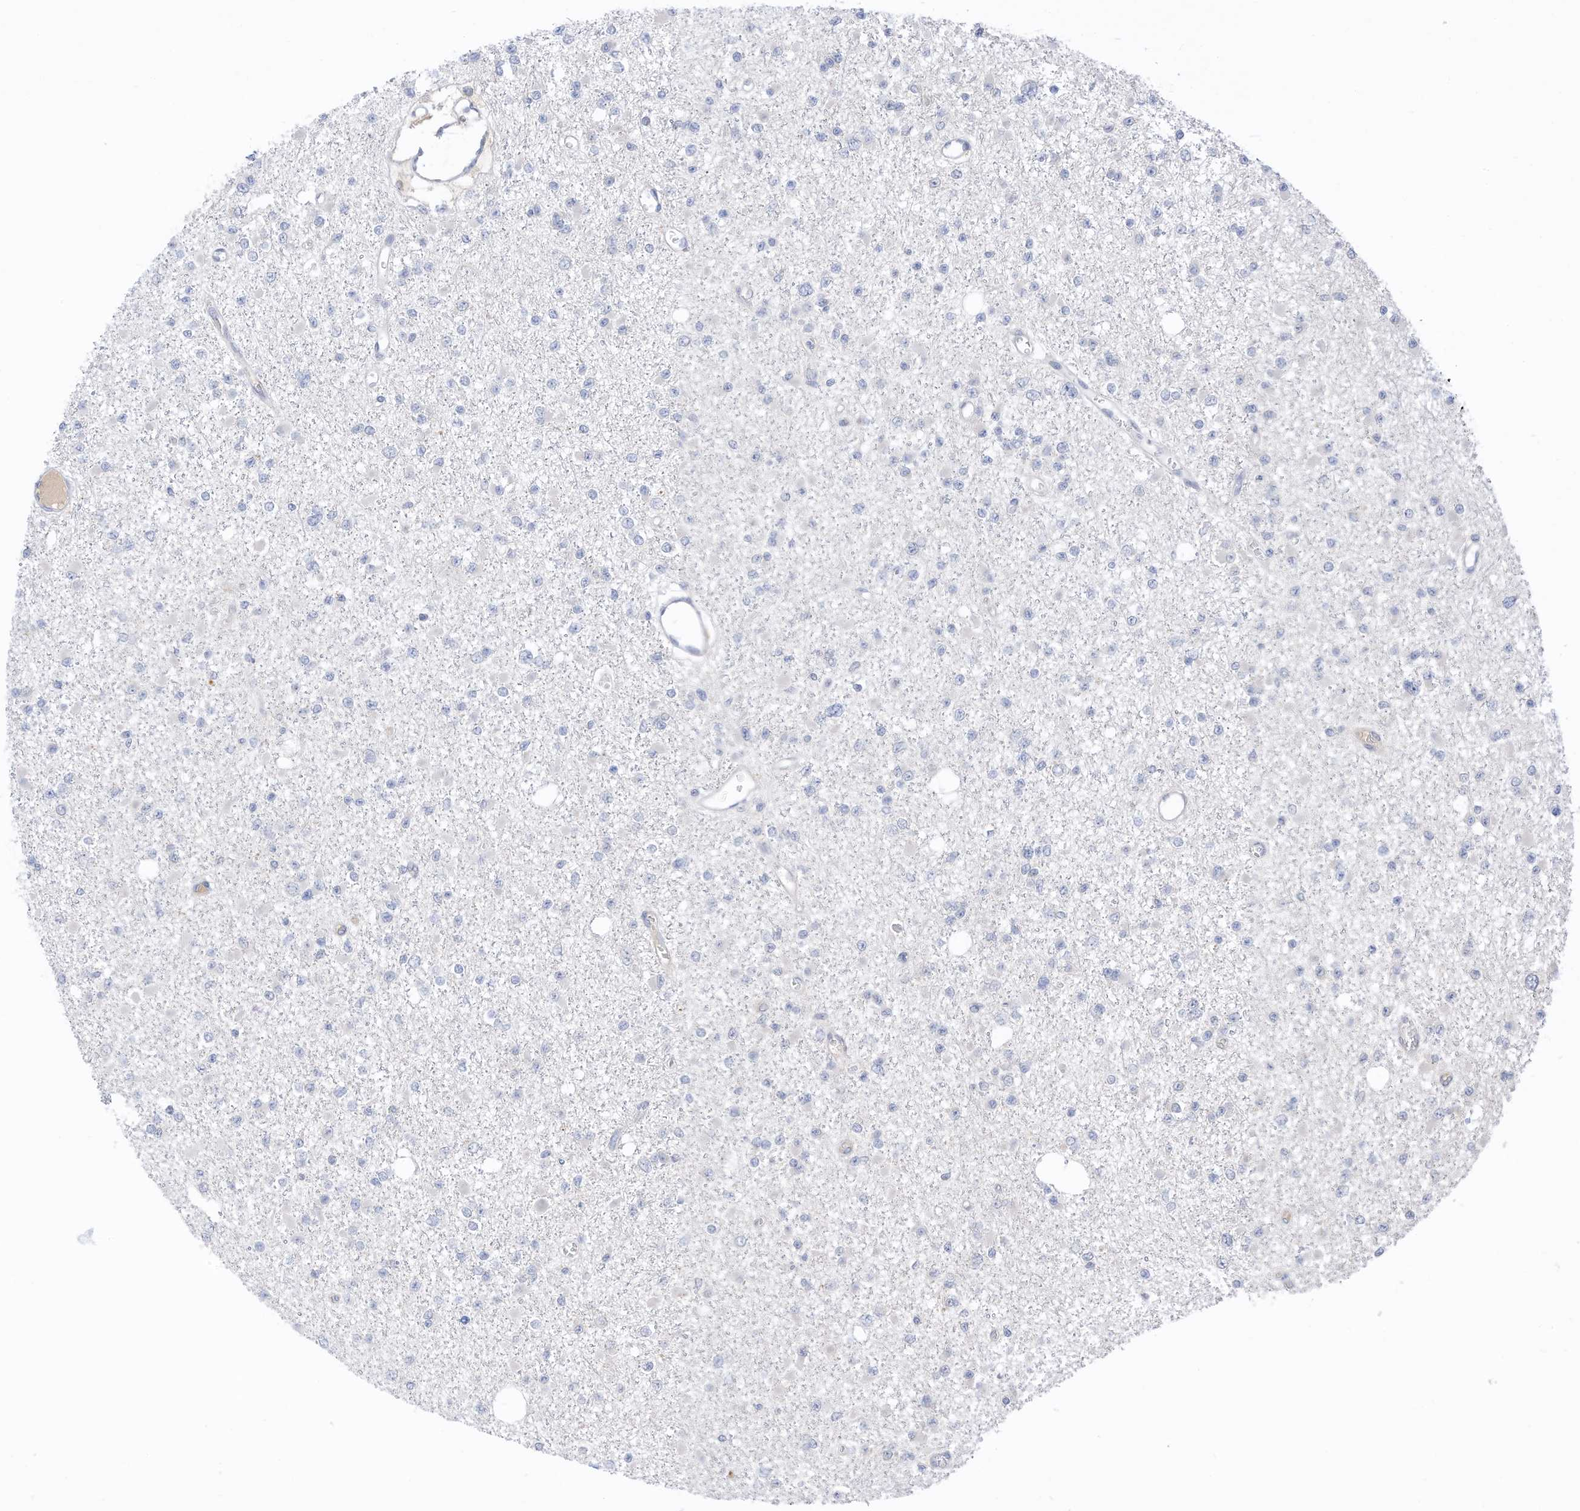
{"staining": {"intensity": "negative", "quantity": "none", "location": "none"}, "tissue": "glioma", "cell_type": "Tumor cells", "image_type": "cancer", "snomed": [{"axis": "morphology", "description": "Glioma, malignant, Low grade"}, {"axis": "topography", "description": "Brain"}], "caption": "This is an immunohistochemistry (IHC) histopathology image of low-grade glioma (malignant). There is no expression in tumor cells.", "gene": "REC8", "patient": {"sex": "female", "age": 22}}